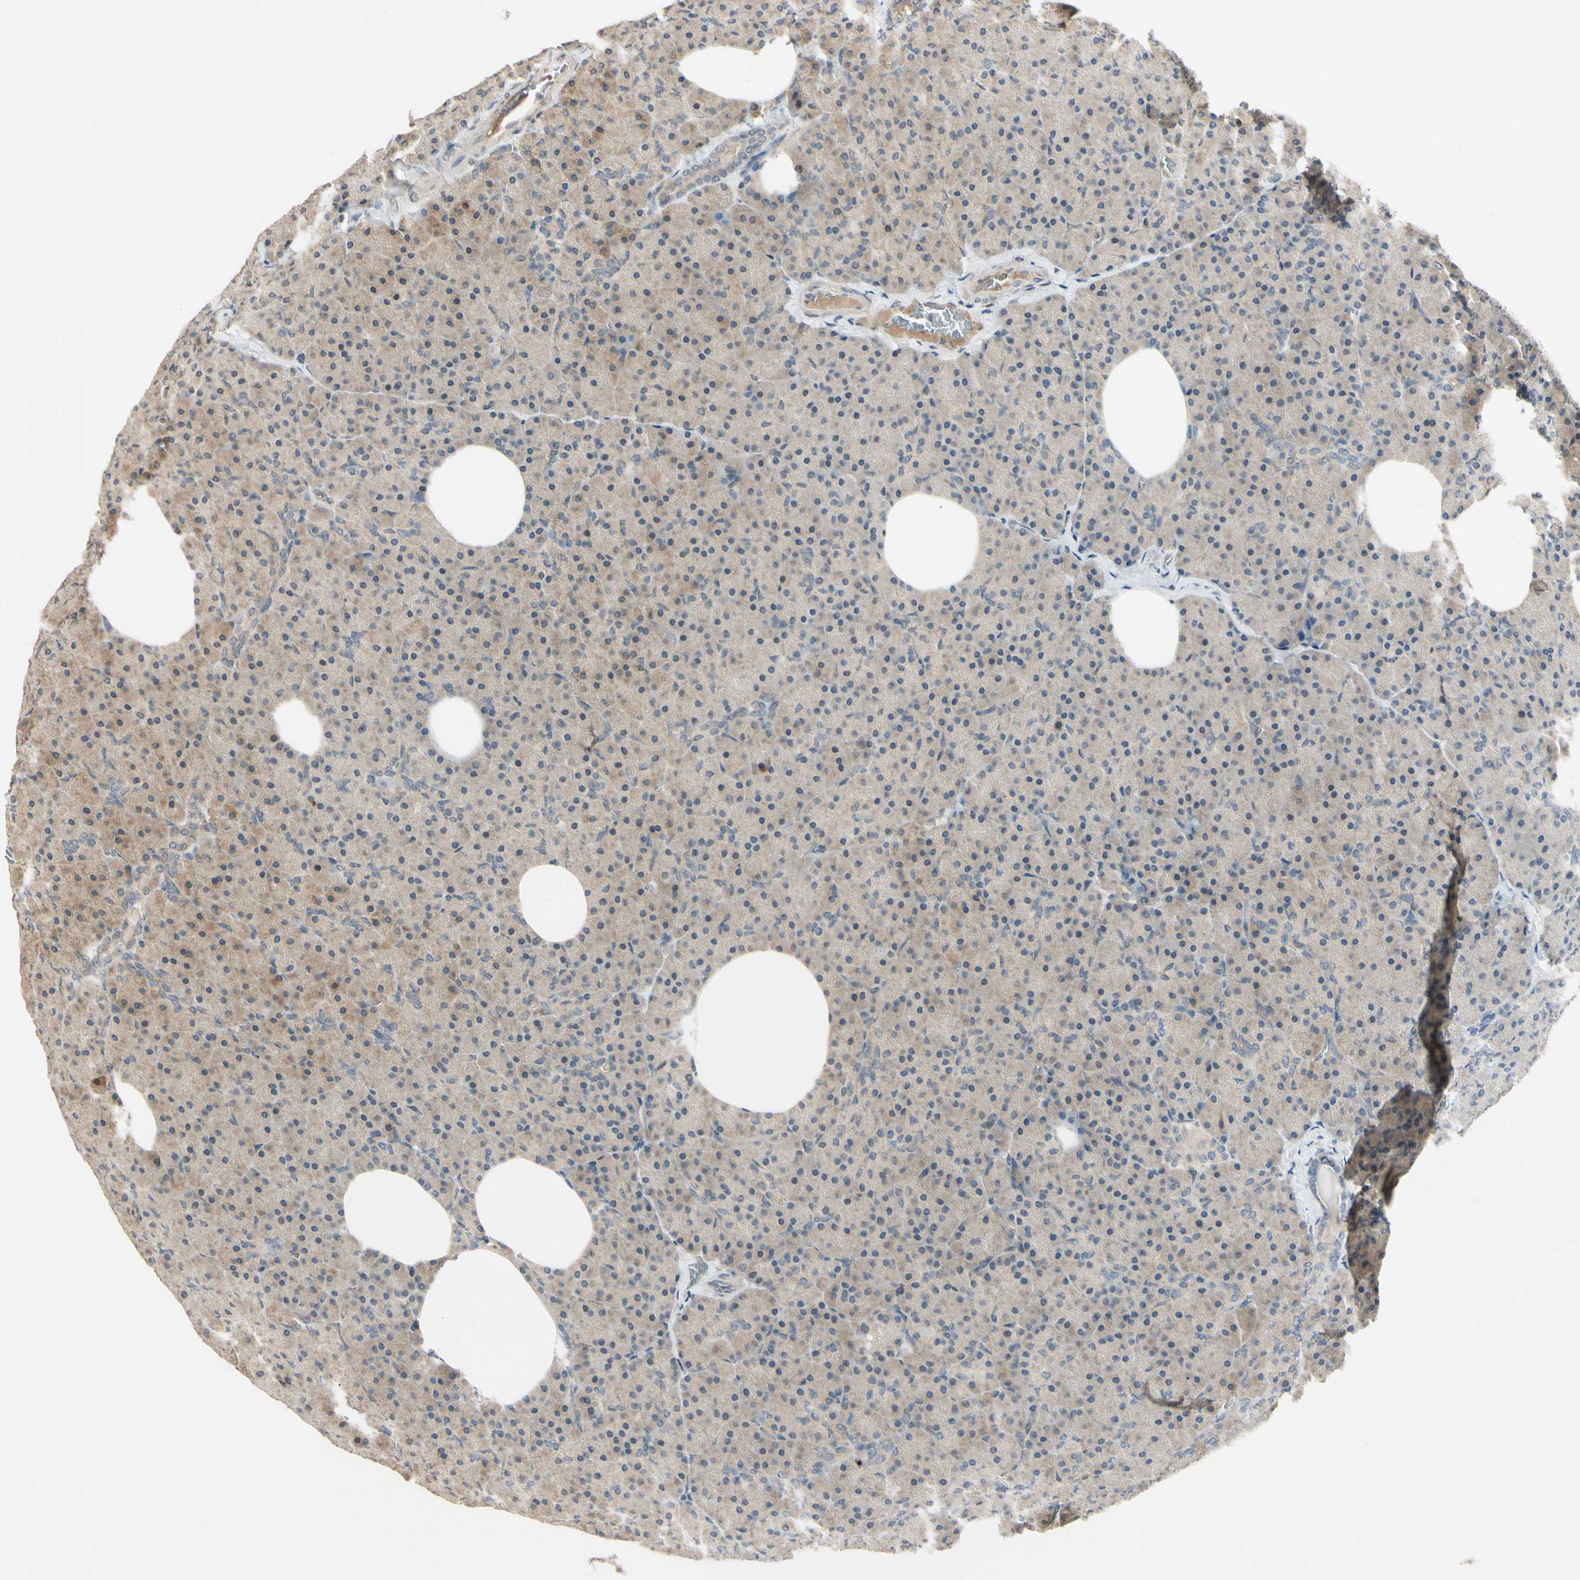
{"staining": {"intensity": "weak", "quantity": "25%-75%", "location": "cytoplasmic/membranous"}, "tissue": "pancreas", "cell_type": "Exocrine glandular cells", "image_type": "normal", "snomed": [{"axis": "morphology", "description": "Normal tissue, NOS"}, {"axis": "topography", "description": "Pancreas"}], "caption": "A brown stain highlights weak cytoplasmic/membranous staining of a protein in exocrine glandular cells of unremarkable pancreas.", "gene": "FGF10", "patient": {"sex": "female", "age": 35}}